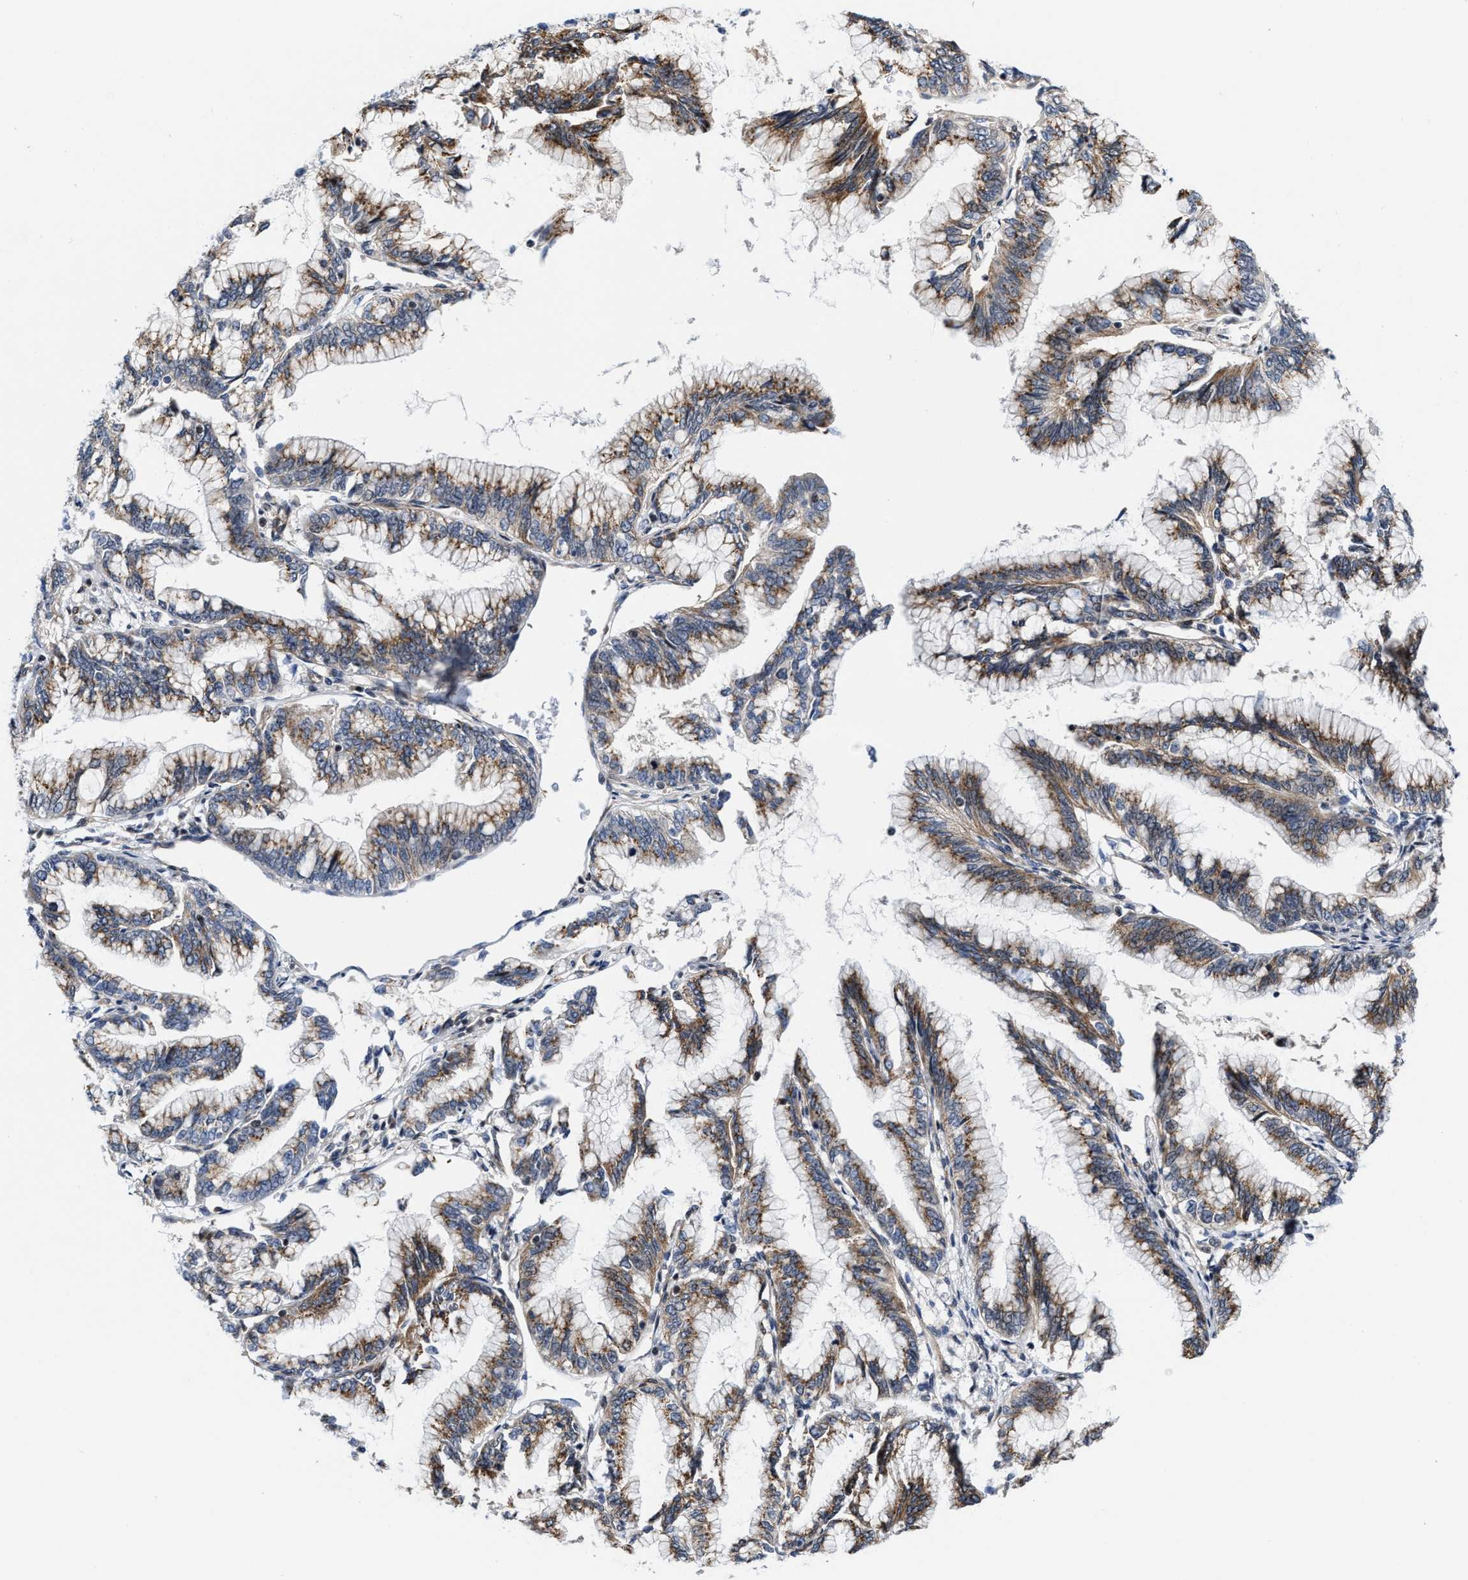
{"staining": {"intensity": "moderate", "quantity": ">75%", "location": "cytoplasmic/membranous"}, "tissue": "pancreatic cancer", "cell_type": "Tumor cells", "image_type": "cancer", "snomed": [{"axis": "morphology", "description": "Adenocarcinoma, NOS"}, {"axis": "topography", "description": "Pancreas"}], "caption": "Human adenocarcinoma (pancreatic) stained with a protein marker displays moderate staining in tumor cells.", "gene": "TGFB1I1", "patient": {"sex": "female", "age": 64}}